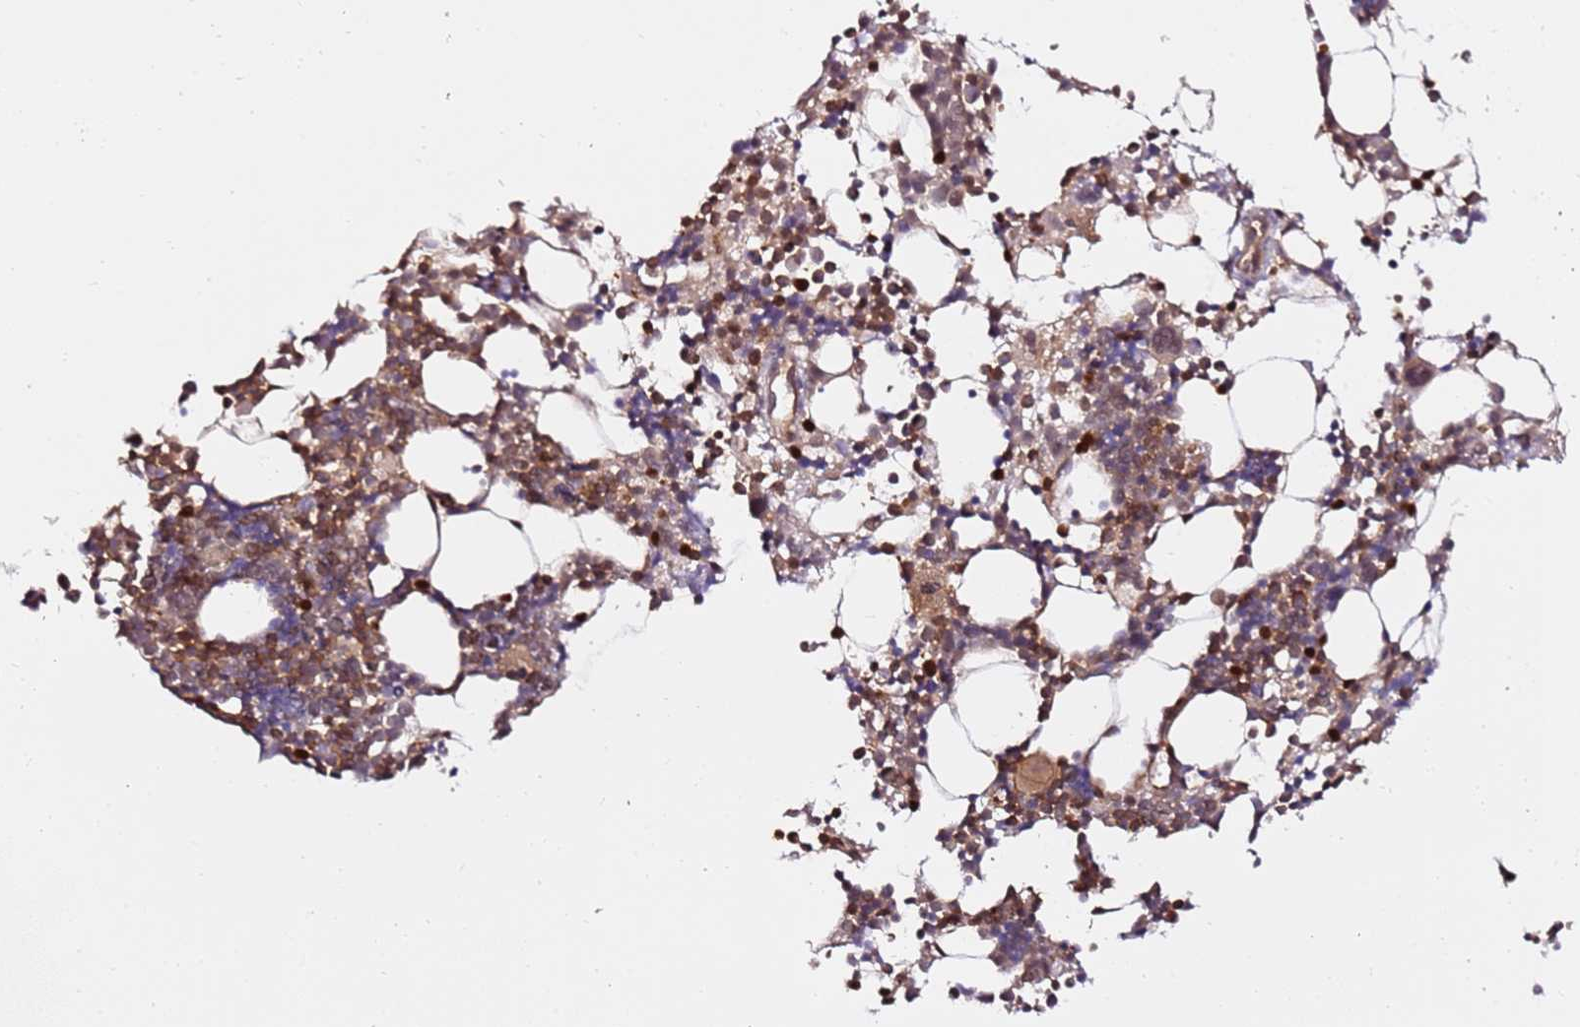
{"staining": {"intensity": "moderate", "quantity": "25%-75%", "location": "cytoplasmic/membranous,nuclear"}, "tissue": "bone marrow", "cell_type": "Hematopoietic cells", "image_type": "normal", "snomed": [{"axis": "morphology", "description": "Normal tissue, NOS"}, {"axis": "topography", "description": "Bone marrow"}], "caption": "Protein analysis of unremarkable bone marrow displays moderate cytoplasmic/membranous,nuclear staining in about 25%-75% of hematopoietic cells.", "gene": "OR5V1", "patient": {"sex": "male", "age": 15}}